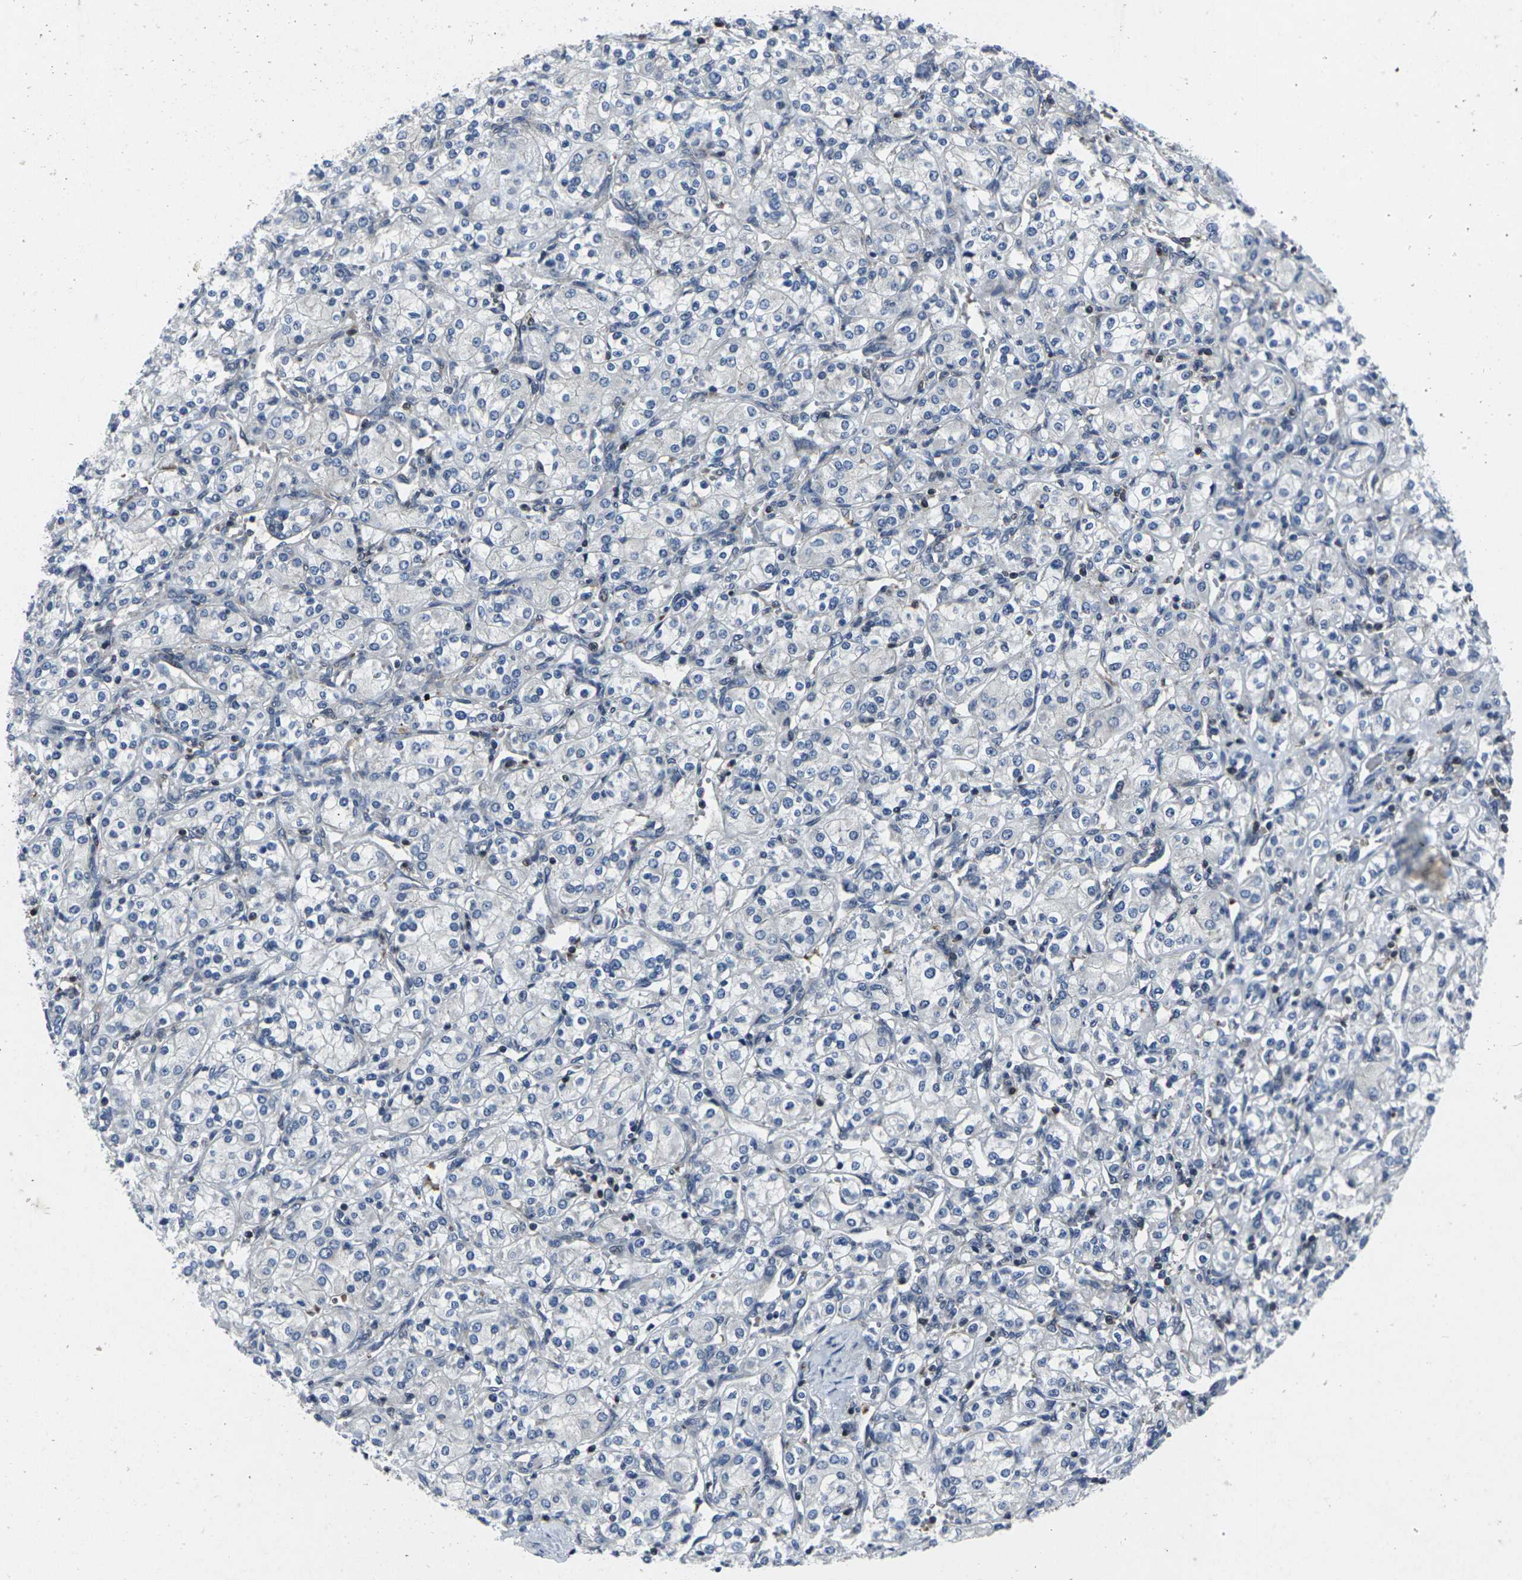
{"staining": {"intensity": "negative", "quantity": "none", "location": "none"}, "tissue": "renal cancer", "cell_type": "Tumor cells", "image_type": "cancer", "snomed": [{"axis": "morphology", "description": "Adenocarcinoma, NOS"}, {"axis": "topography", "description": "Kidney"}], "caption": "Protein analysis of renal cancer (adenocarcinoma) reveals no significant expression in tumor cells.", "gene": "STAT4", "patient": {"sex": "male", "age": 77}}